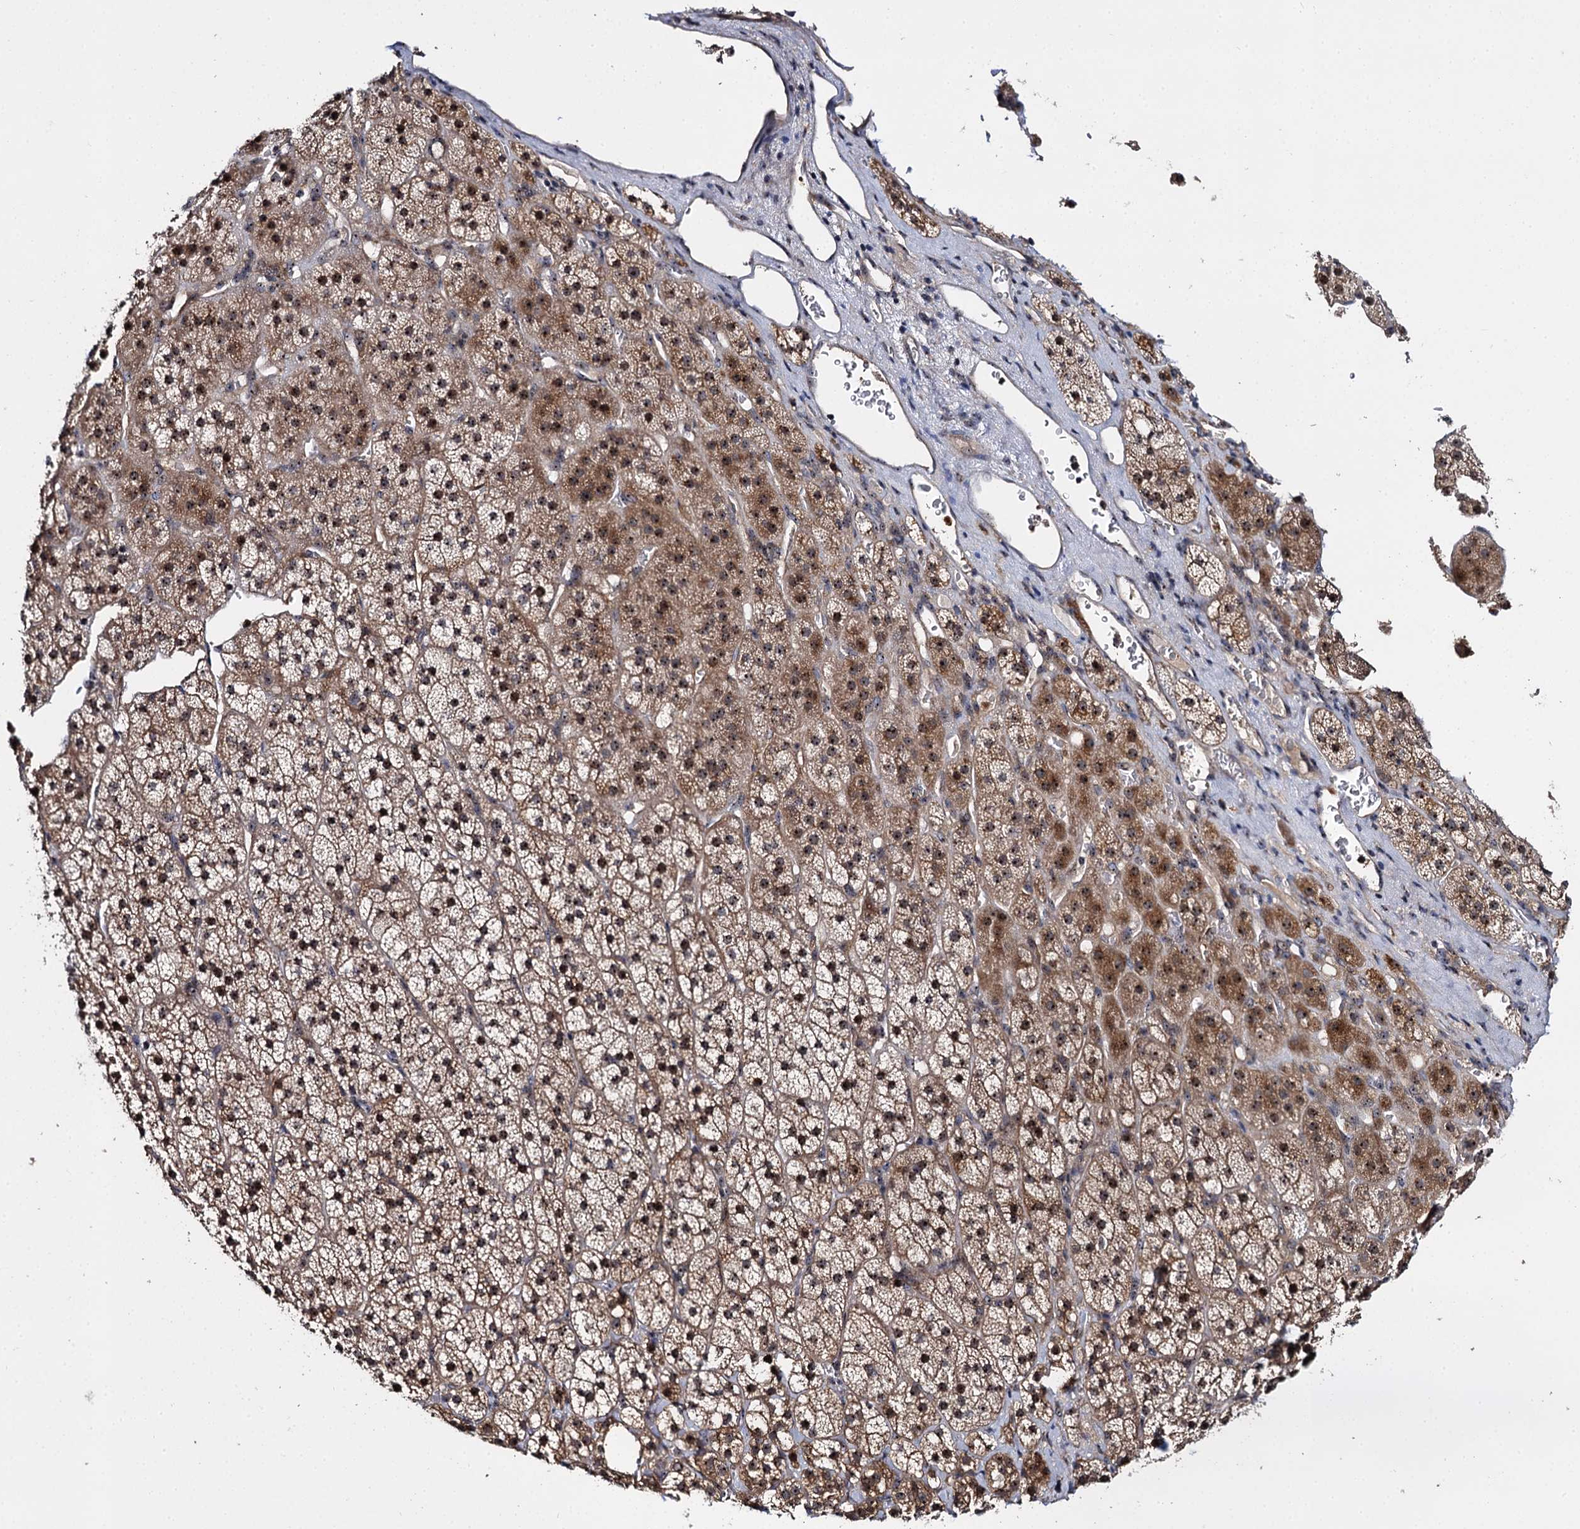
{"staining": {"intensity": "moderate", "quantity": "25%-75%", "location": "cytoplasmic/membranous,nuclear"}, "tissue": "adrenal gland", "cell_type": "Glandular cells", "image_type": "normal", "snomed": [{"axis": "morphology", "description": "Normal tissue, NOS"}, {"axis": "topography", "description": "Adrenal gland"}], "caption": "Immunohistochemical staining of unremarkable human adrenal gland reveals medium levels of moderate cytoplasmic/membranous,nuclear expression in about 25%-75% of glandular cells. The protein is shown in brown color, while the nuclei are stained blue.", "gene": "SUPT20H", "patient": {"sex": "female", "age": 44}}